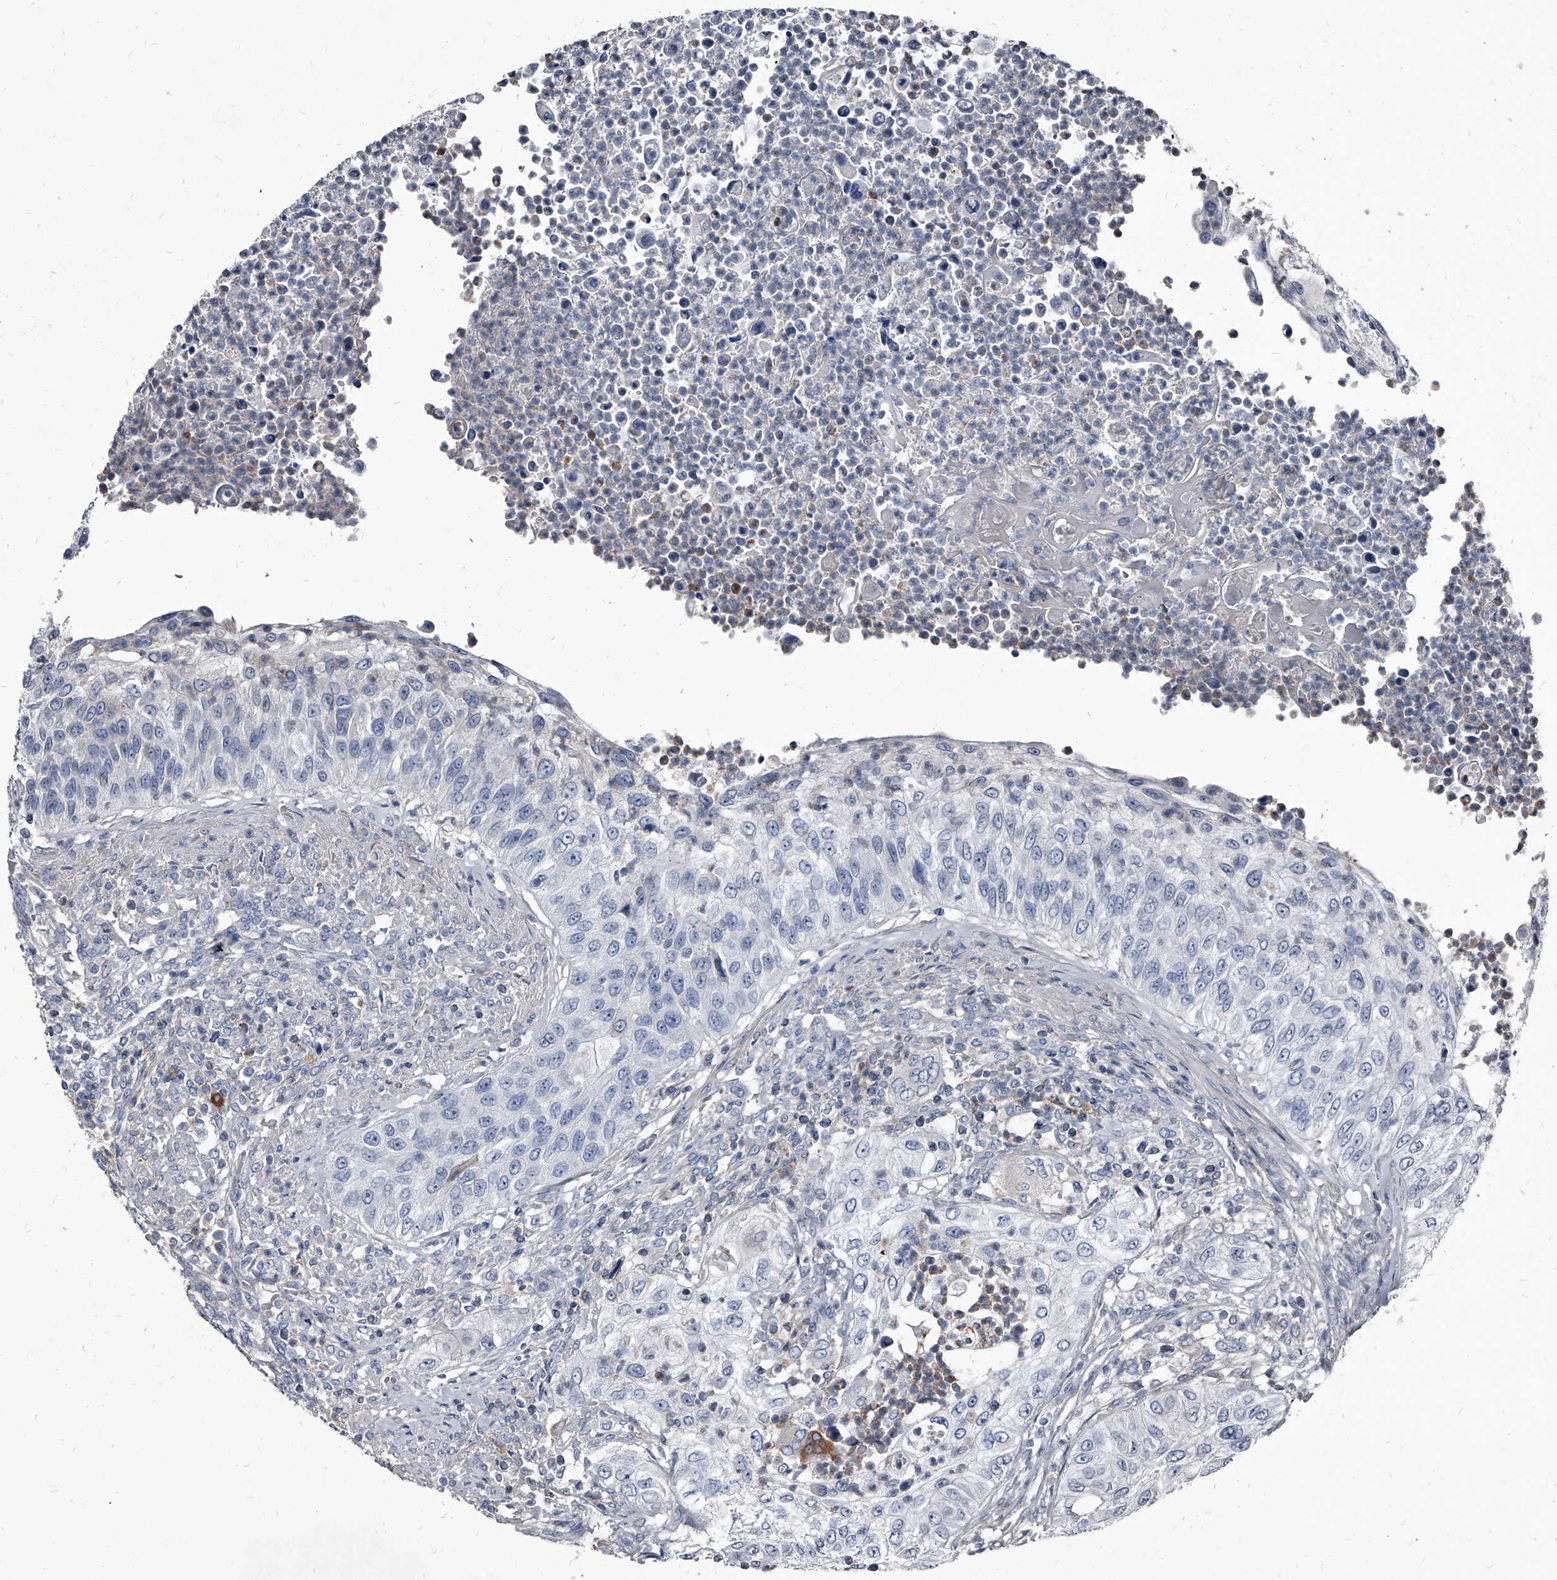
{"staining": {"intensity": "negative", "quantity": "none", "location": "none"}, "tissue": "urothelial cancer", "cell_type": "Tumor cells", "image_type": "cancer", "snomed": [{"axis": "morphology", "description": "Urothelial carcinoma, High grade"}, {"axis": "topography", "description": "Urinary bladder"}], "caption": "Tumor cells are negative for brown protein staining in urothelial cancer.", "gene": "PGLYRP3", "patient": {"sex": "female", "age": 60}}